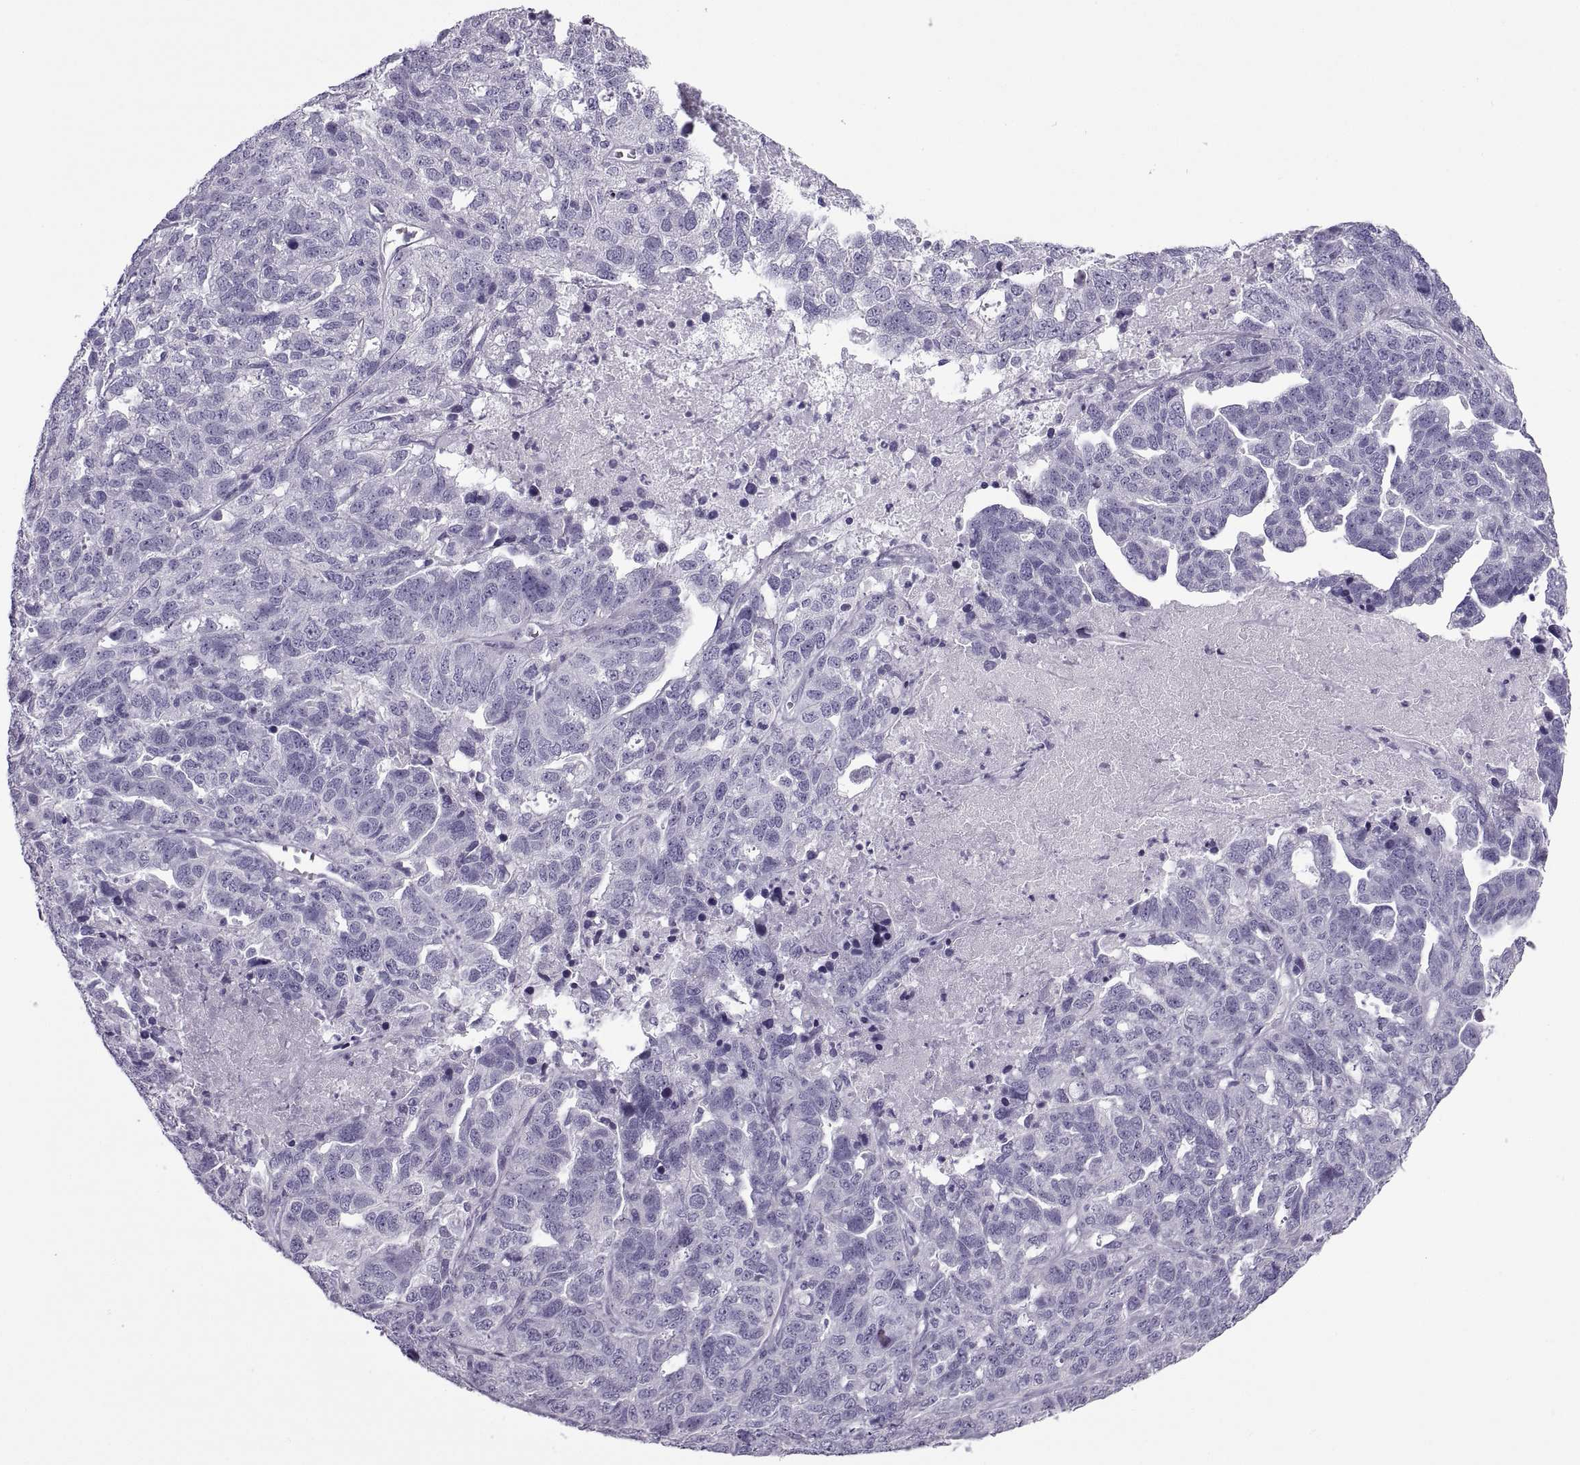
{"staining": {"intensity": "negative", "quantity": "none", "location": "none"}, "tissue": "ovarian cancer", "cell_type": "Tumor cells", "image_type": "cancer", "snomed": [{"axis": "morphology", "description": "Cystadenocarcinoma, serous, NOS"}, {"axis": "topography", "description": "Ovary"}], "caption": "Tumor cells show no significant protein positivity in ovarian serous cystadenocarcinoma. The staining is performed using DAB brown chromogen with nuclei counter-stained in using hematoxylin.", "gene": "RLBP1", "patient": {"sex": "female", "age": 71}}